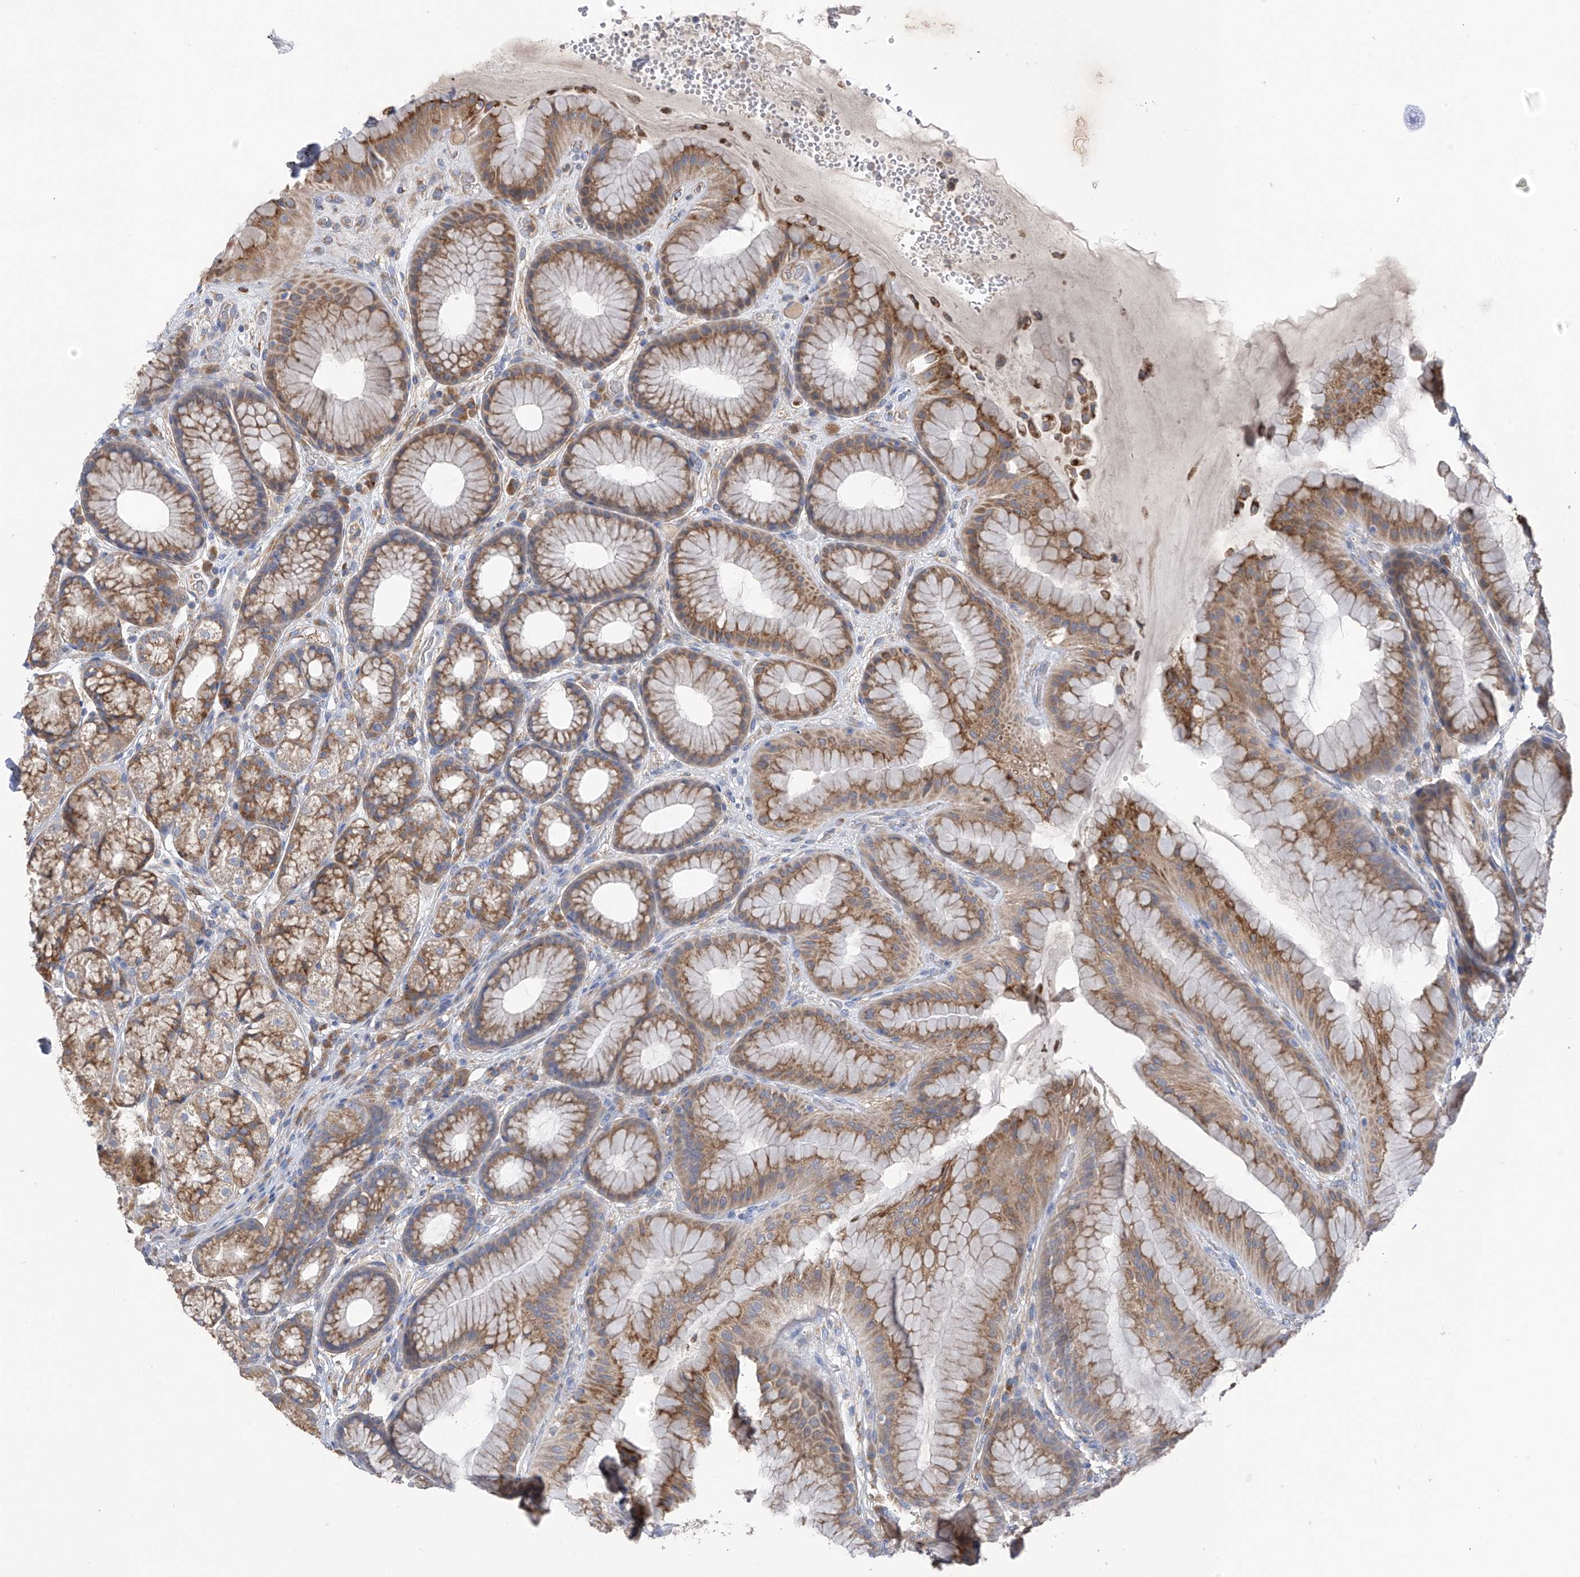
{"staining": {"intensity": "moderate", "quantity": ">75%", "location": "cytoplasmic/membranous"}, "tissue": "stomach", "cell_type": "Glandular cells", "image_type": "normal", "snomed": [{"axis": "morphology", "description": "Normal tissue, NOS"}, {"axis": "topography", "description": "Stomach"}], "caption": "Stomach stained with immunohistochemistry demonstrates moderate cytoplasmic/membranous positivity in about >75% of glandular cells. Immunohistochemistry stains the protein of interest in brown and the nuclei are stained blue.", "gene": "GALNTL6", "patient": {"sex": "male", "age": 57}}